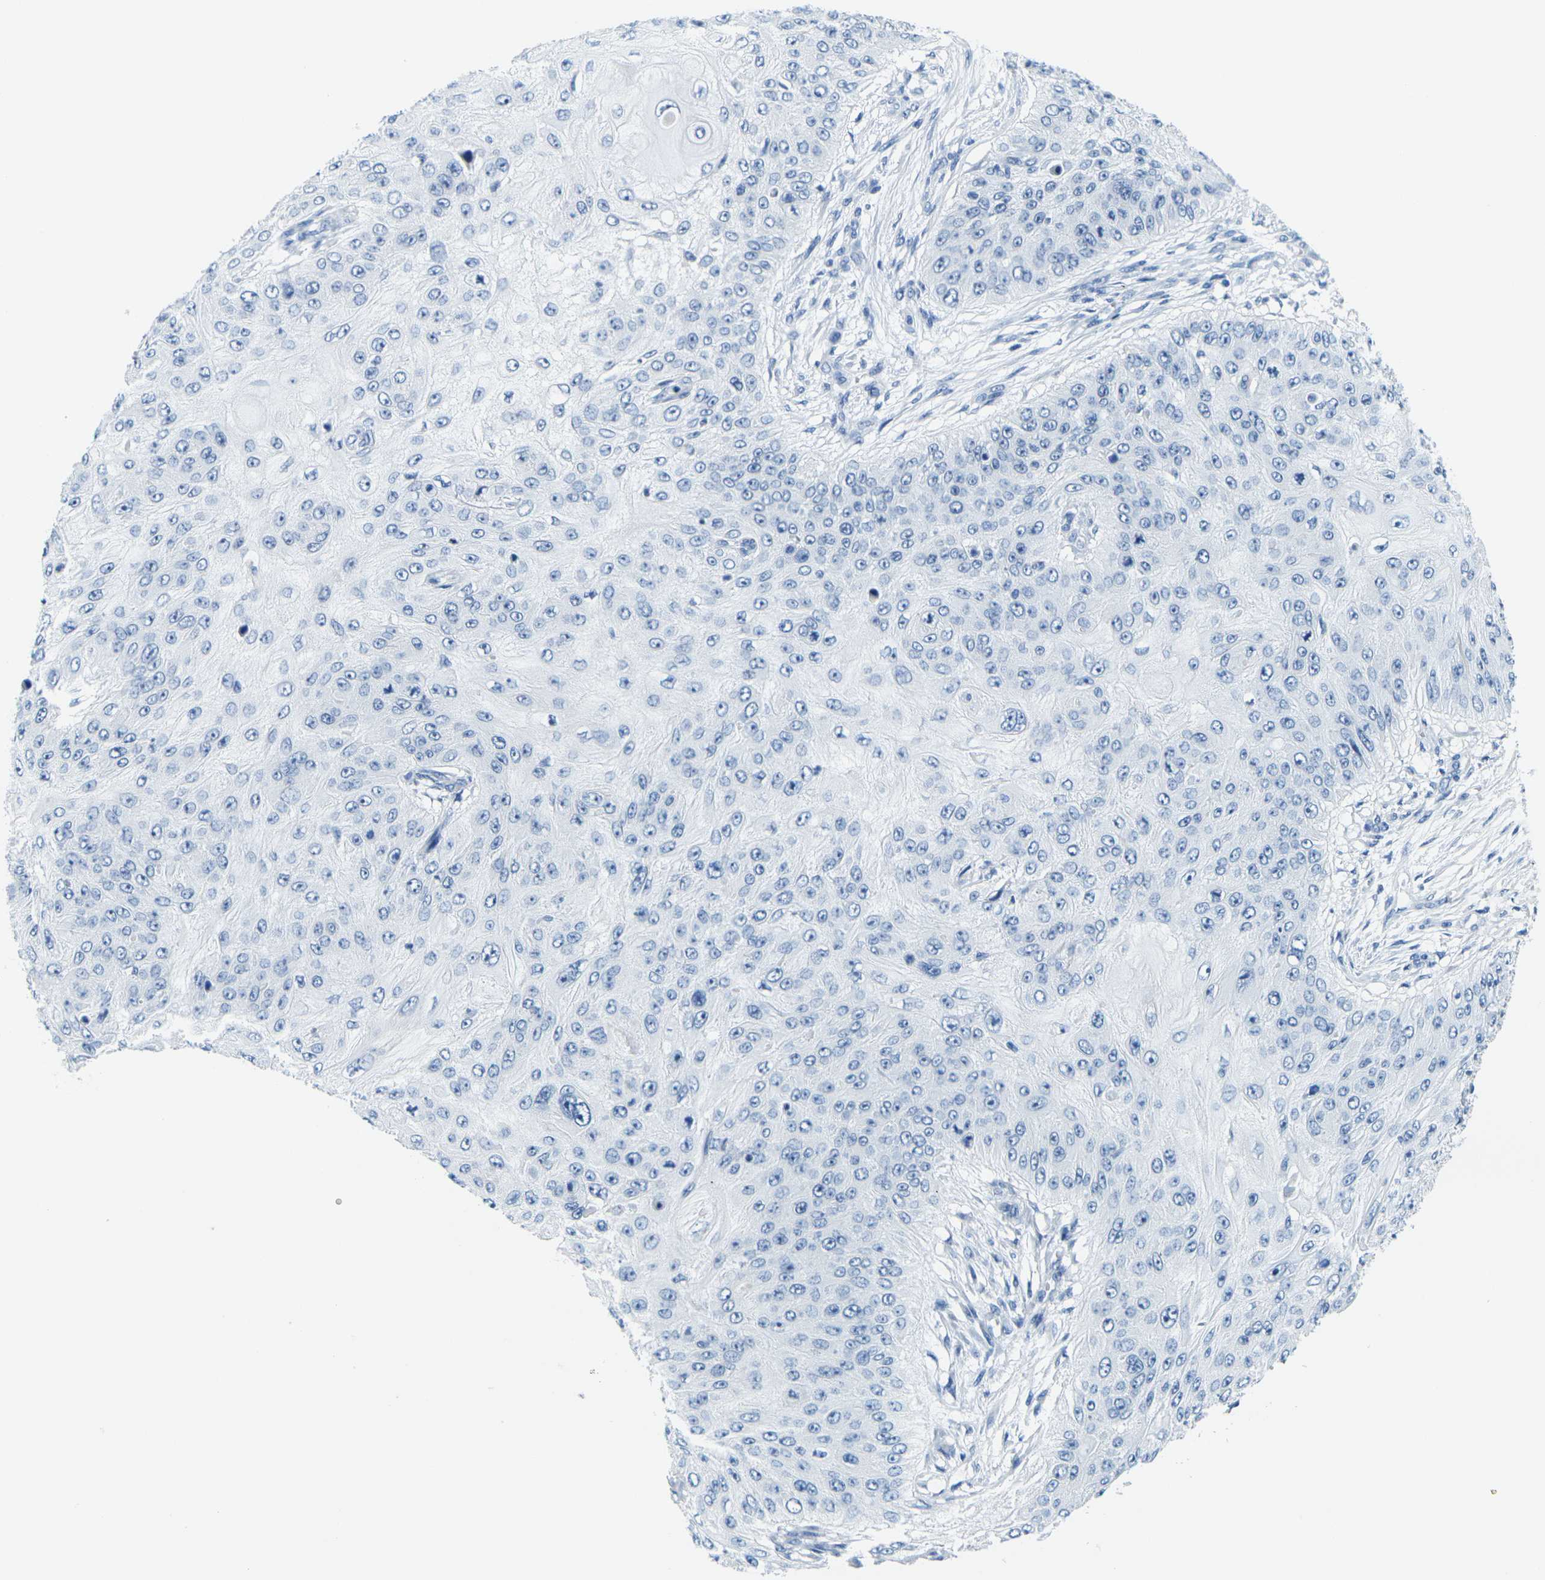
{"staining": {"intensity": "negative", "quantity": "none", "location": "none"}, "tissue": "skin cancer", "cell_type": "Tumor cells", "image_type": "cancer", "snomed": [{"axis": "morphology", "description": "Squamous cell carcinoma, NOS"}, {"axis": "topography", "description": "Skin"}], "caption": "Protein analysis of skin cancer (squamous cell carcinoma) demonstrates no significant positivity in tumor cells. Brightfield microscopy of immunohistochemistry stained with DAB (brown) and hematoxylin (blue), captured at high magnification.", "gene": "GPR15", "patient": {"sex": "female", "age": 80}}